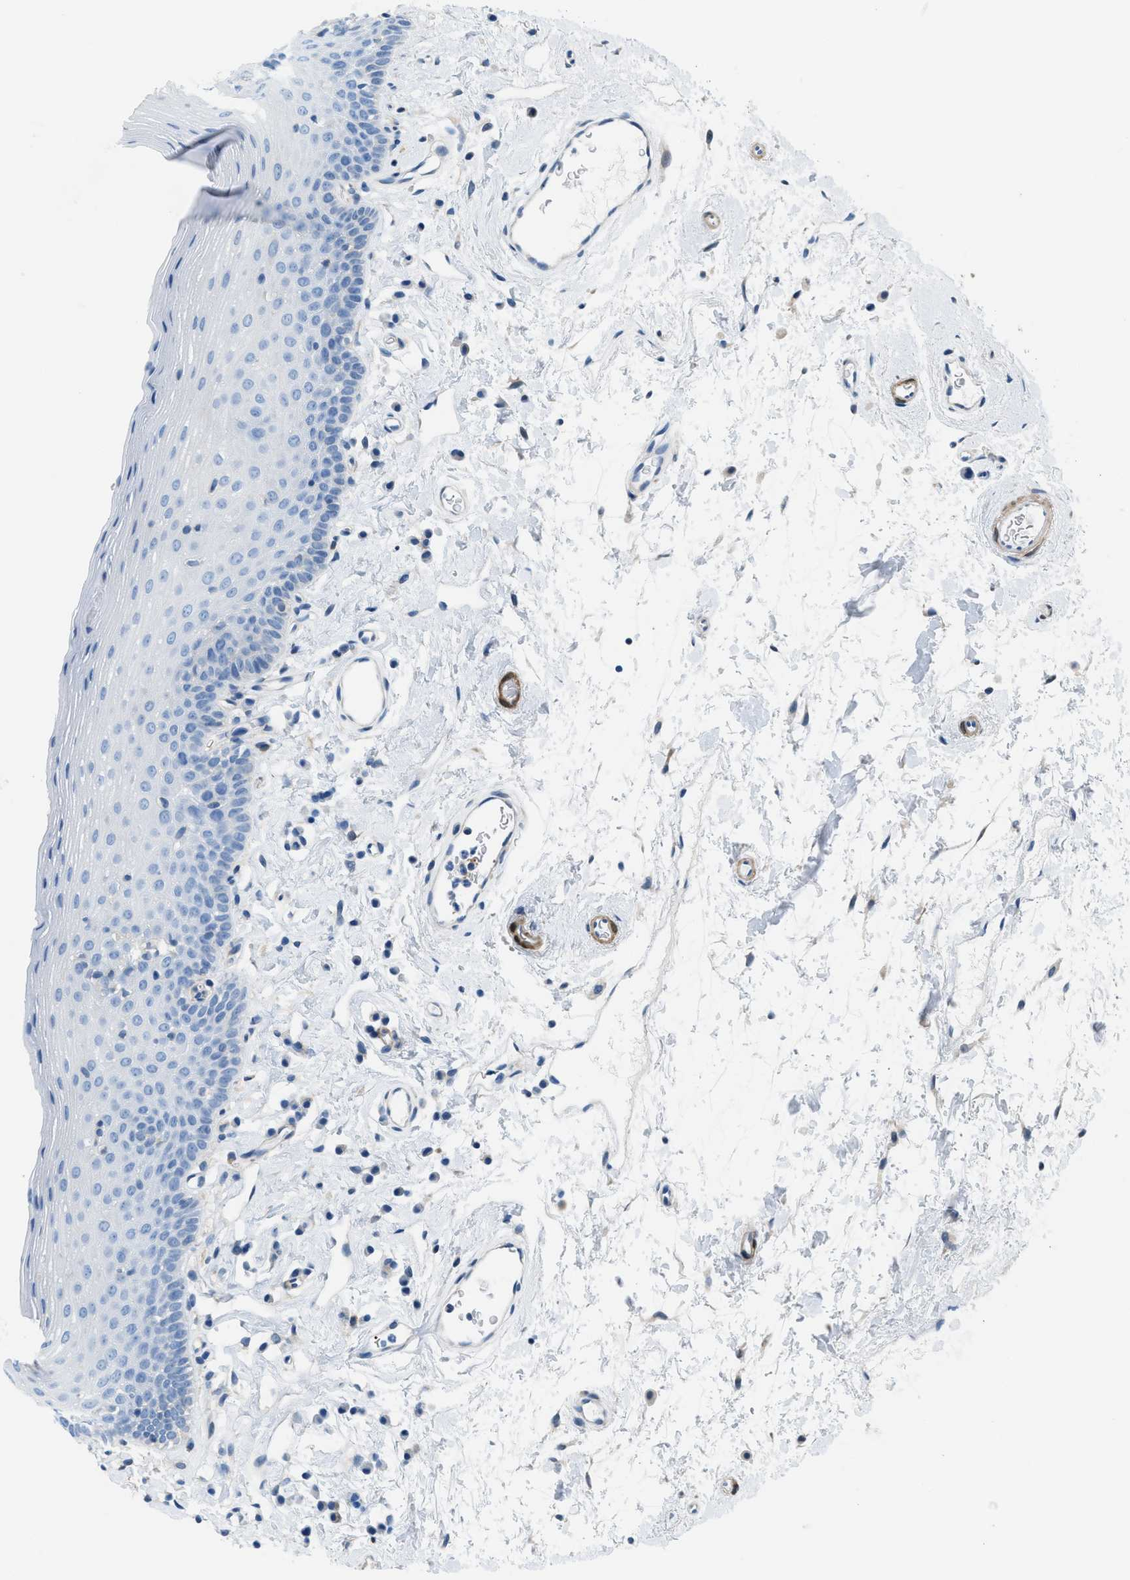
{"staining": {"intensity": "negative", "quantity": "none", "location": "none"}, "tissue": "oral mucosa", "cell_type": "Squamous epithelial cells", "image_type": "normal", "snomed": [{"axis": "morphology", "description": "Normal tissue, NOS"}, {"axis": "topography", "description": "Oral tissue"}], "caption": "Immunohistochemistry (IHC) of unremarkable oral mucosa shows no staining in squamous epithelial cells. (Brightfield microscopy of DAB (3,3'-diaminobenzidine) immunohistochemistry at high magnification).", "gene": "MAPRE2", "patient": {"sex": "male", "age": 66}}